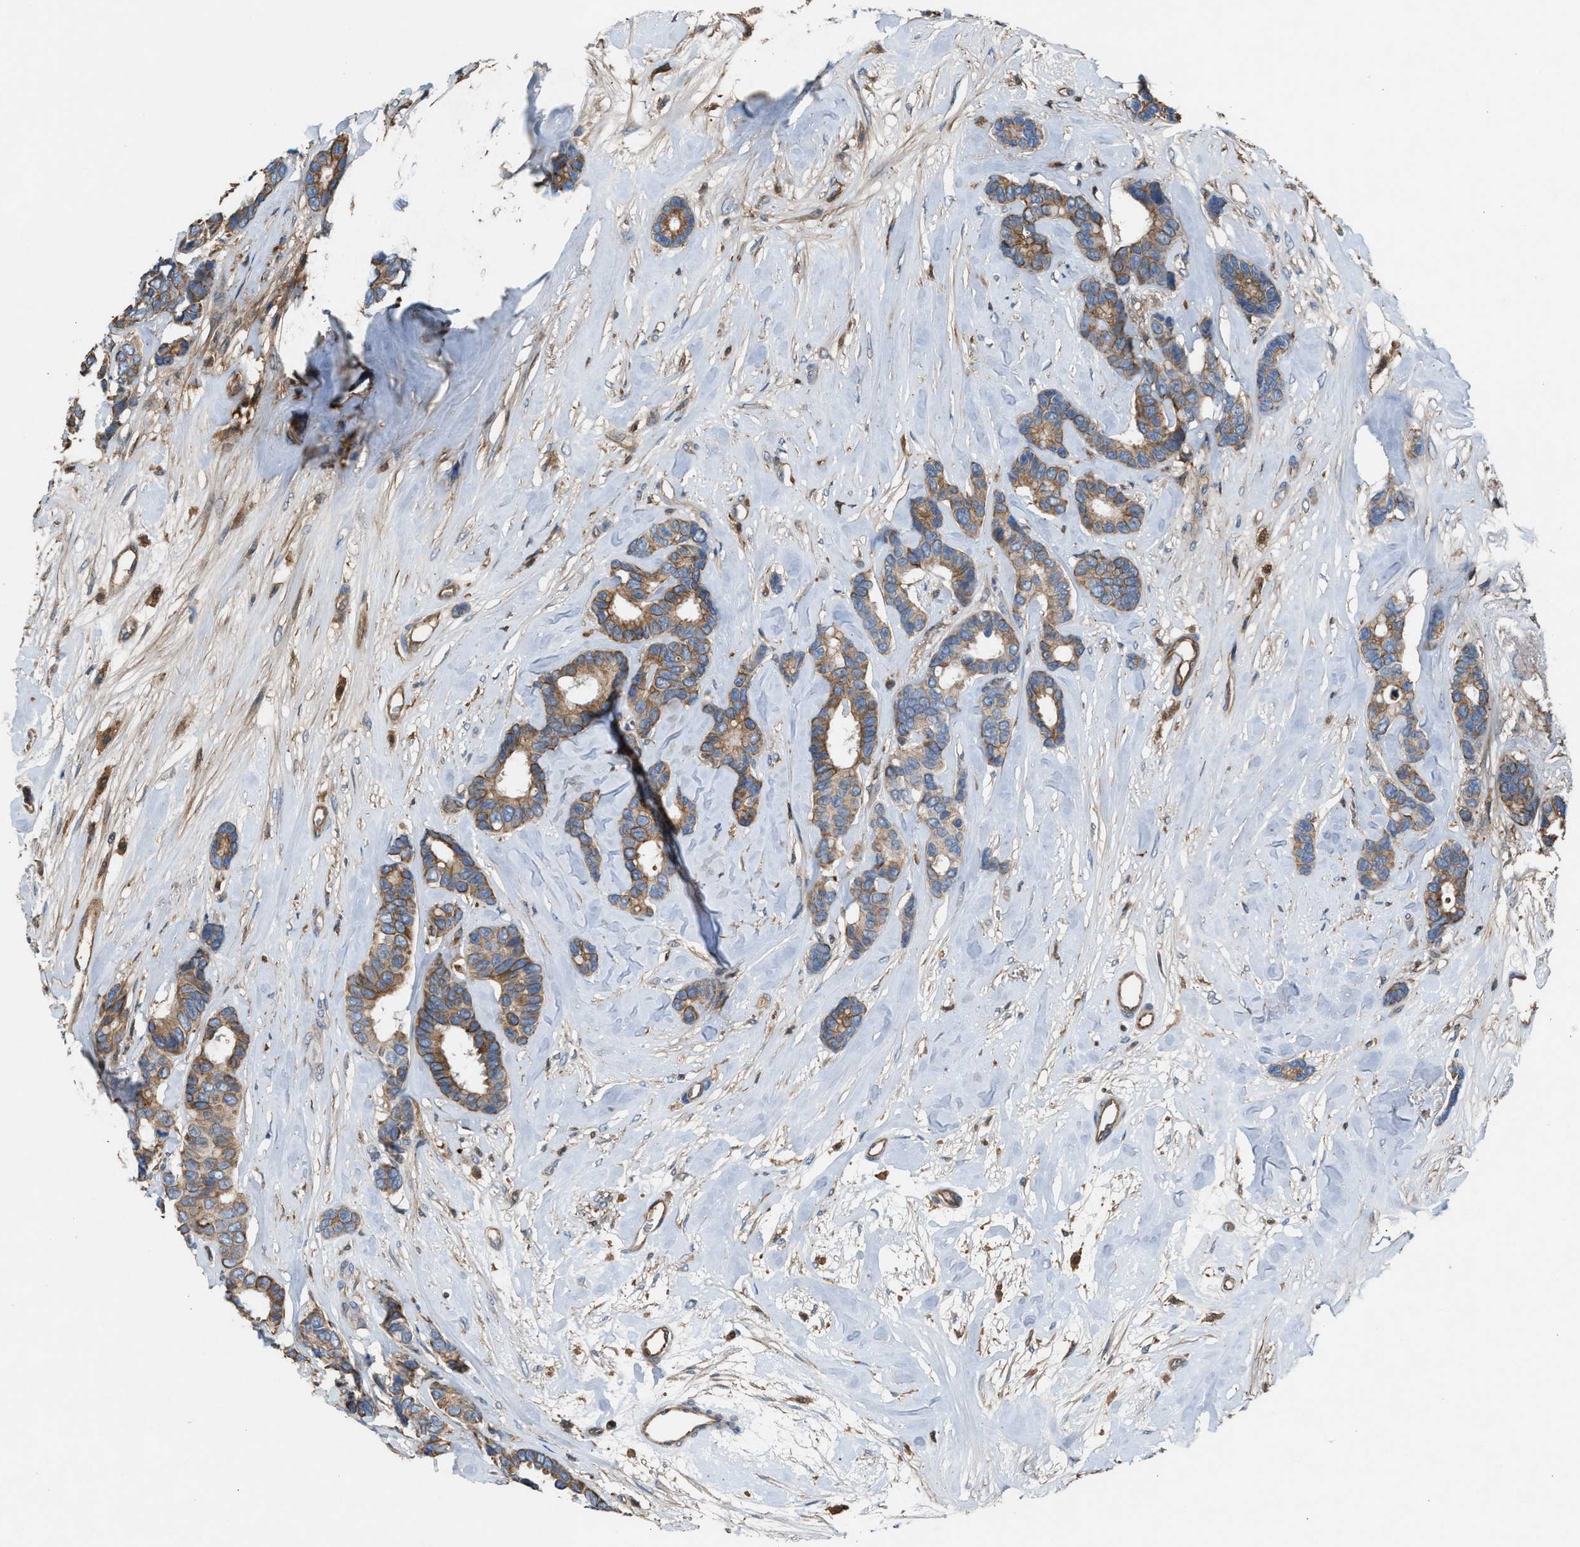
{"staining": {"intensity": "moderate", "quantity": ">75%", "location": "cytoplasmic/membranous"}, "tissue": "breast cancer", "cell_type": "Tumor cells", "image_type": "cancer", "snomed": [{"axis": "morphology", "description": "Duct carcinoma"}, {"axis": "topography", "description": "Breast"}], "caption": "The photomicrograph demonstrates staining of breast invasive ductal carcinoma, revealing moderate cytoplasmic/membranous protein positivity (brown color) within tumor cells.", "gene": "TPK1", "patient": {"sex": "female", "age": 87}}